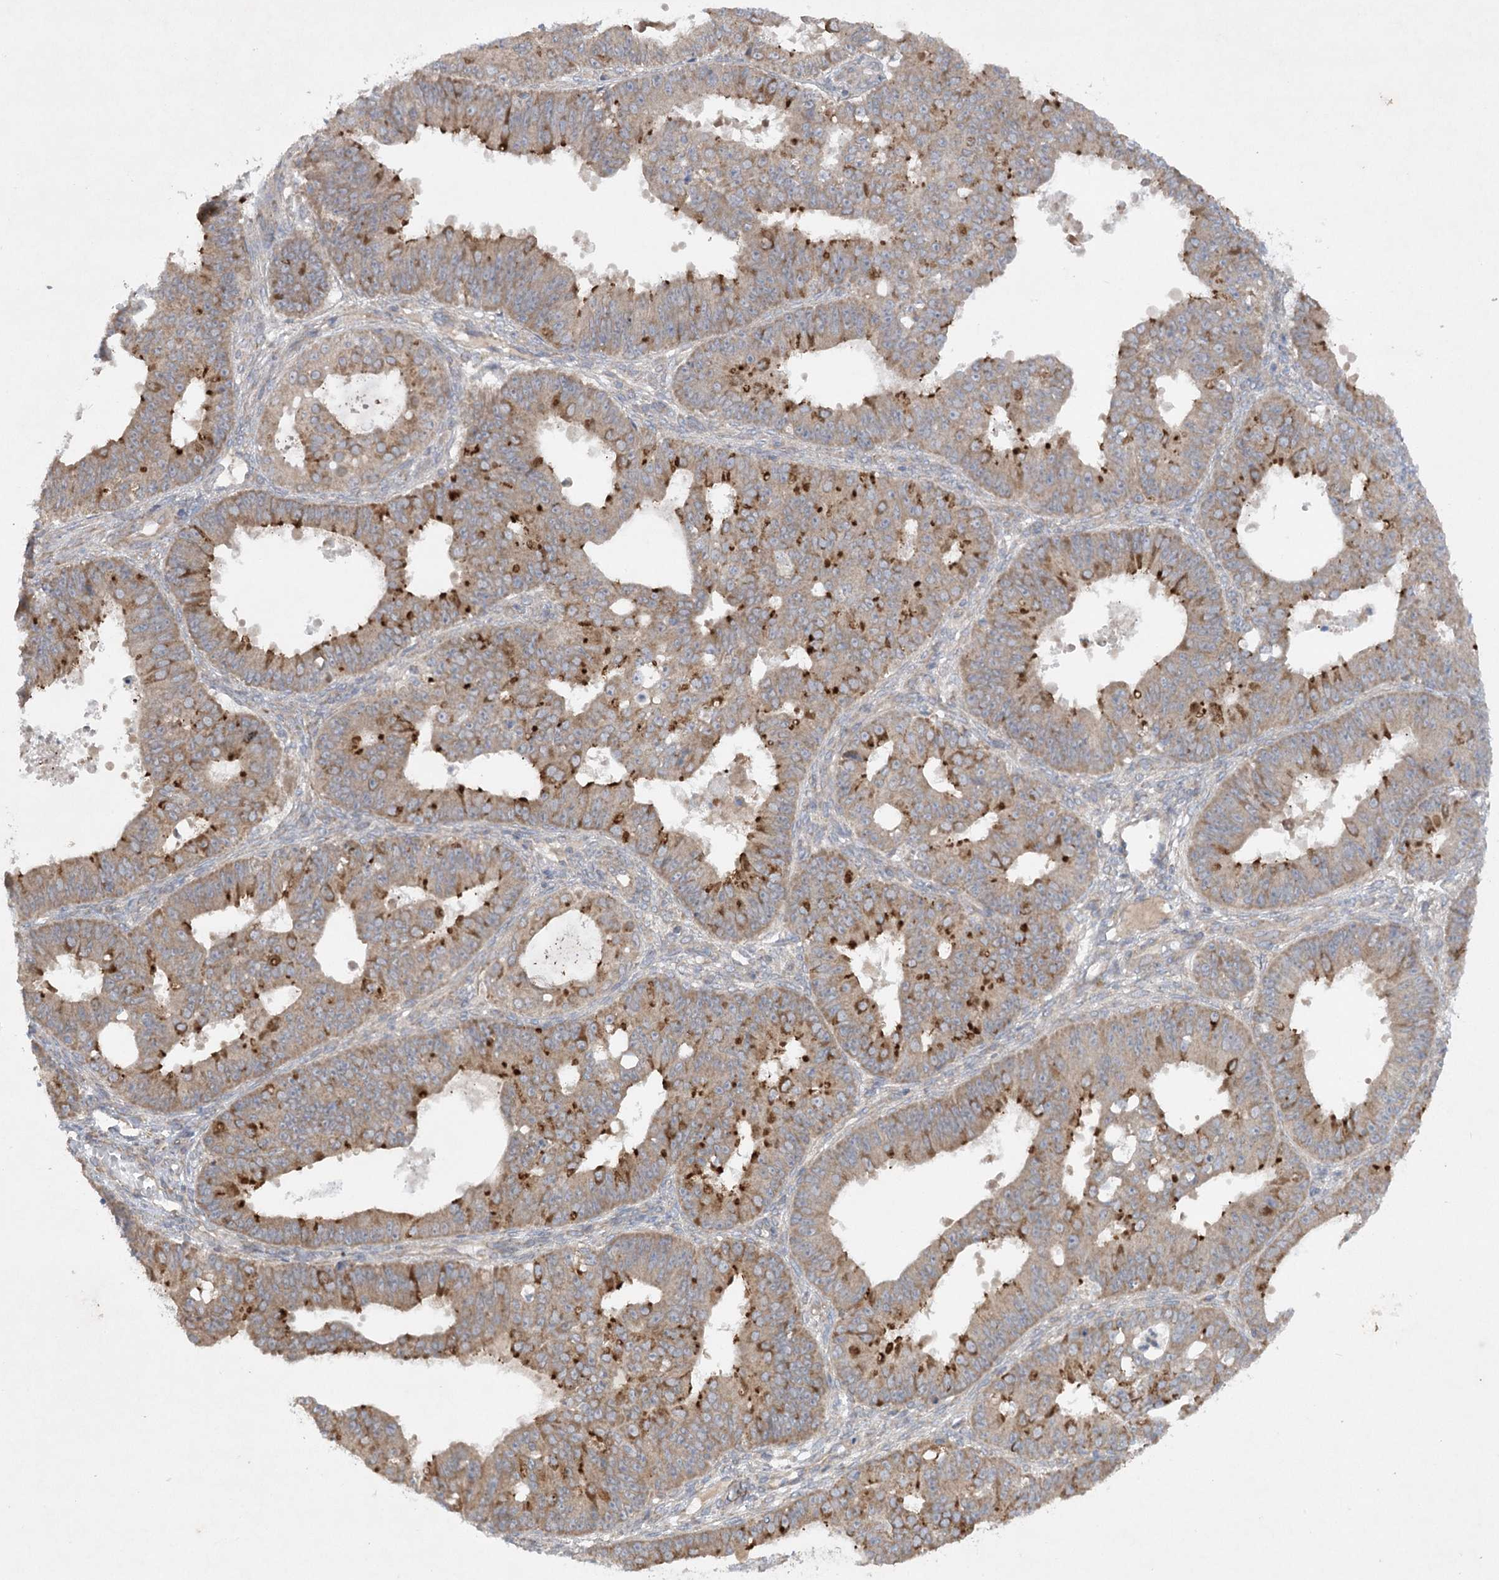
{"staining": {"intensity": "strong", "quantity": "25%-75%", "location": "cytoplasmic/membranous"}, "tissue": "ovarian cancer", "cell_type": "Tumor cells", "image_type": "cancer", "snomed": [{"axis": "morphology", "description": "Carcinoma, endometroid"}, {"axis": "topography", "description": "Appendix"}, {"axis": "topography", "description": "Ovary"}], "caption": "Strong cytoplasmic/membranous positivity is identified in approximately 25%-75% of tumor cells in ovarian cancer (endometroid carcinoma).", "gene": "TRAF3IP1", "patient": {"sex": "female", "age": 42}}